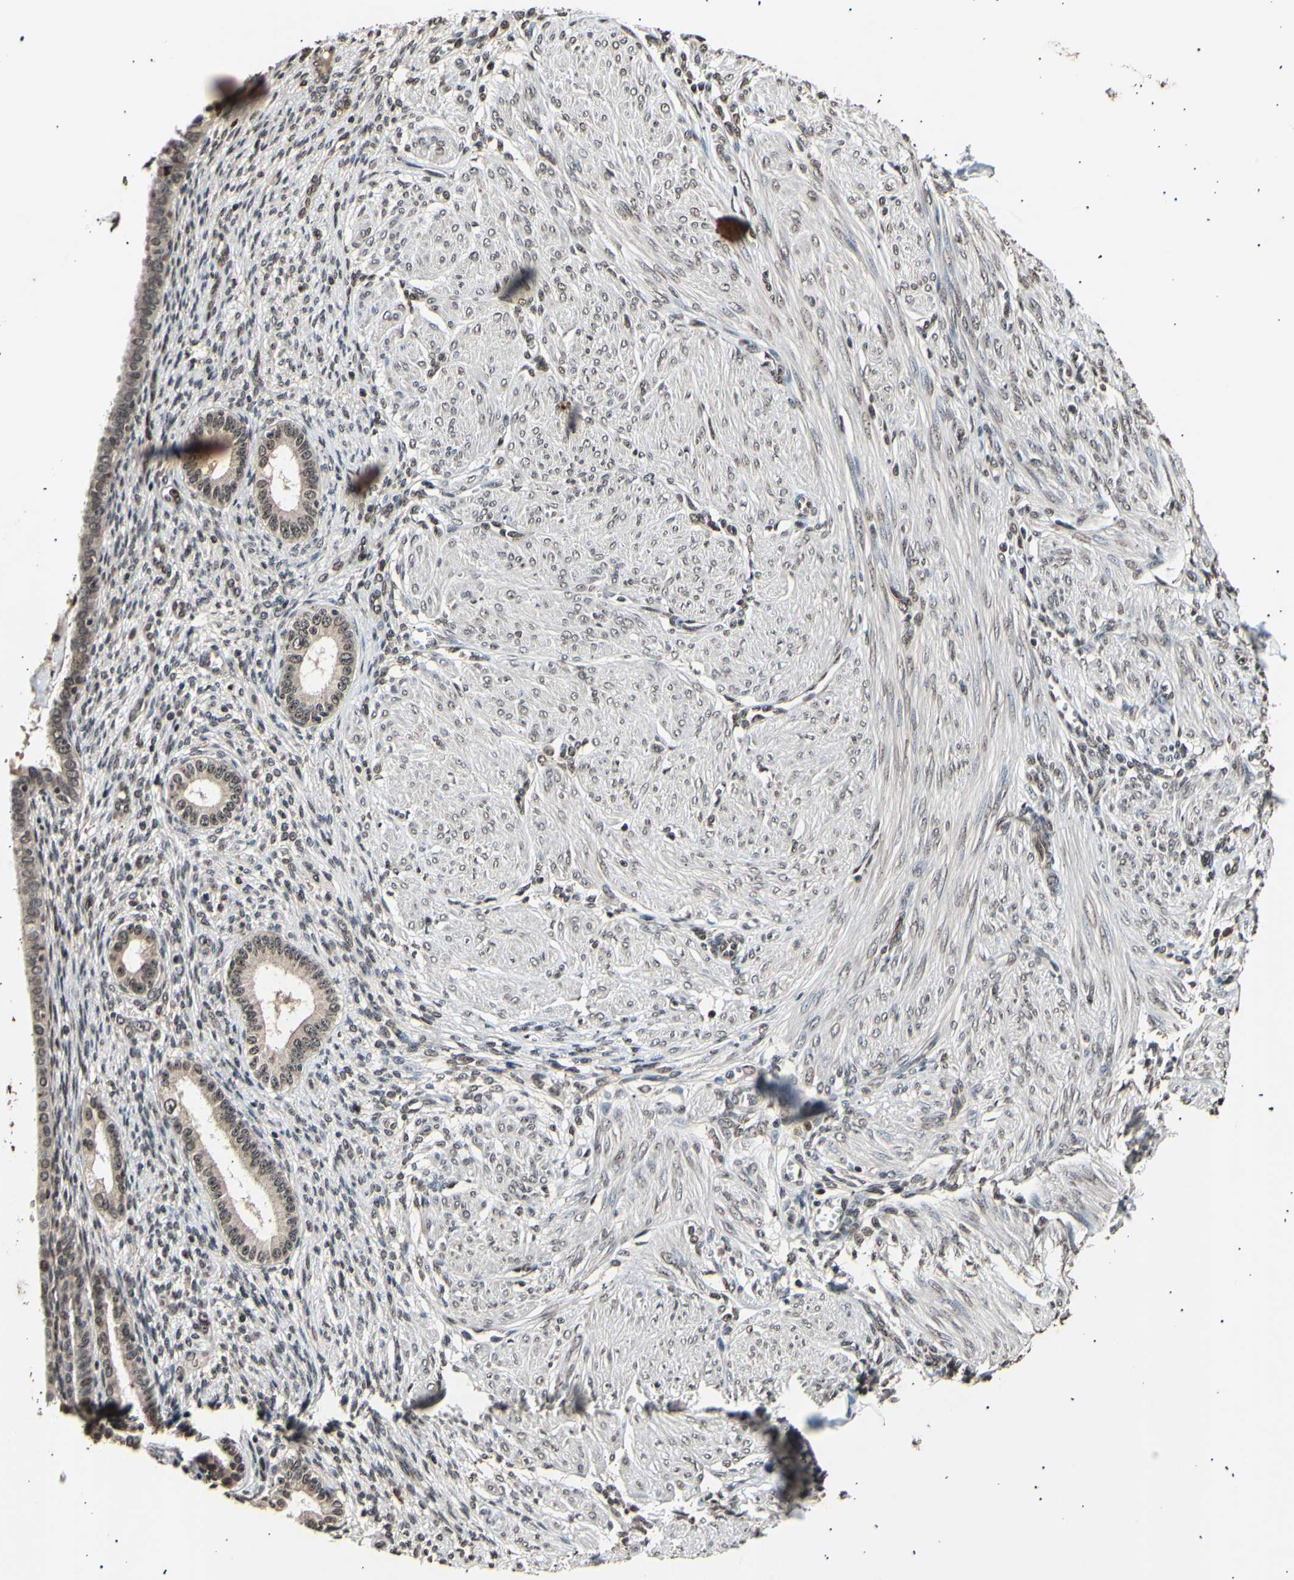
{"staining": {"intensity": "moderate", "quantity": "25%-75%", "location": "nuclear"}, "tissue": "endometrium", "cell_type": "Cells in endometrial stroma", "image_type": "normal", "snomed": [{"axis": "morphology", "description": "Normal tissue, NOS"}, {"axis": "topography", "description": "Endometrium"}], "caption": "Immunohistochemistry histopathology image of benign endometrium: human endometrium stained using IHC shows medium levels of moderate protein expression localized specifically in the nuclear of cells in endometrial stroma, appearing as a nuclear brown color.", "gene": "ANAPC7", "patient": {"sex": "female", "age": 72}}